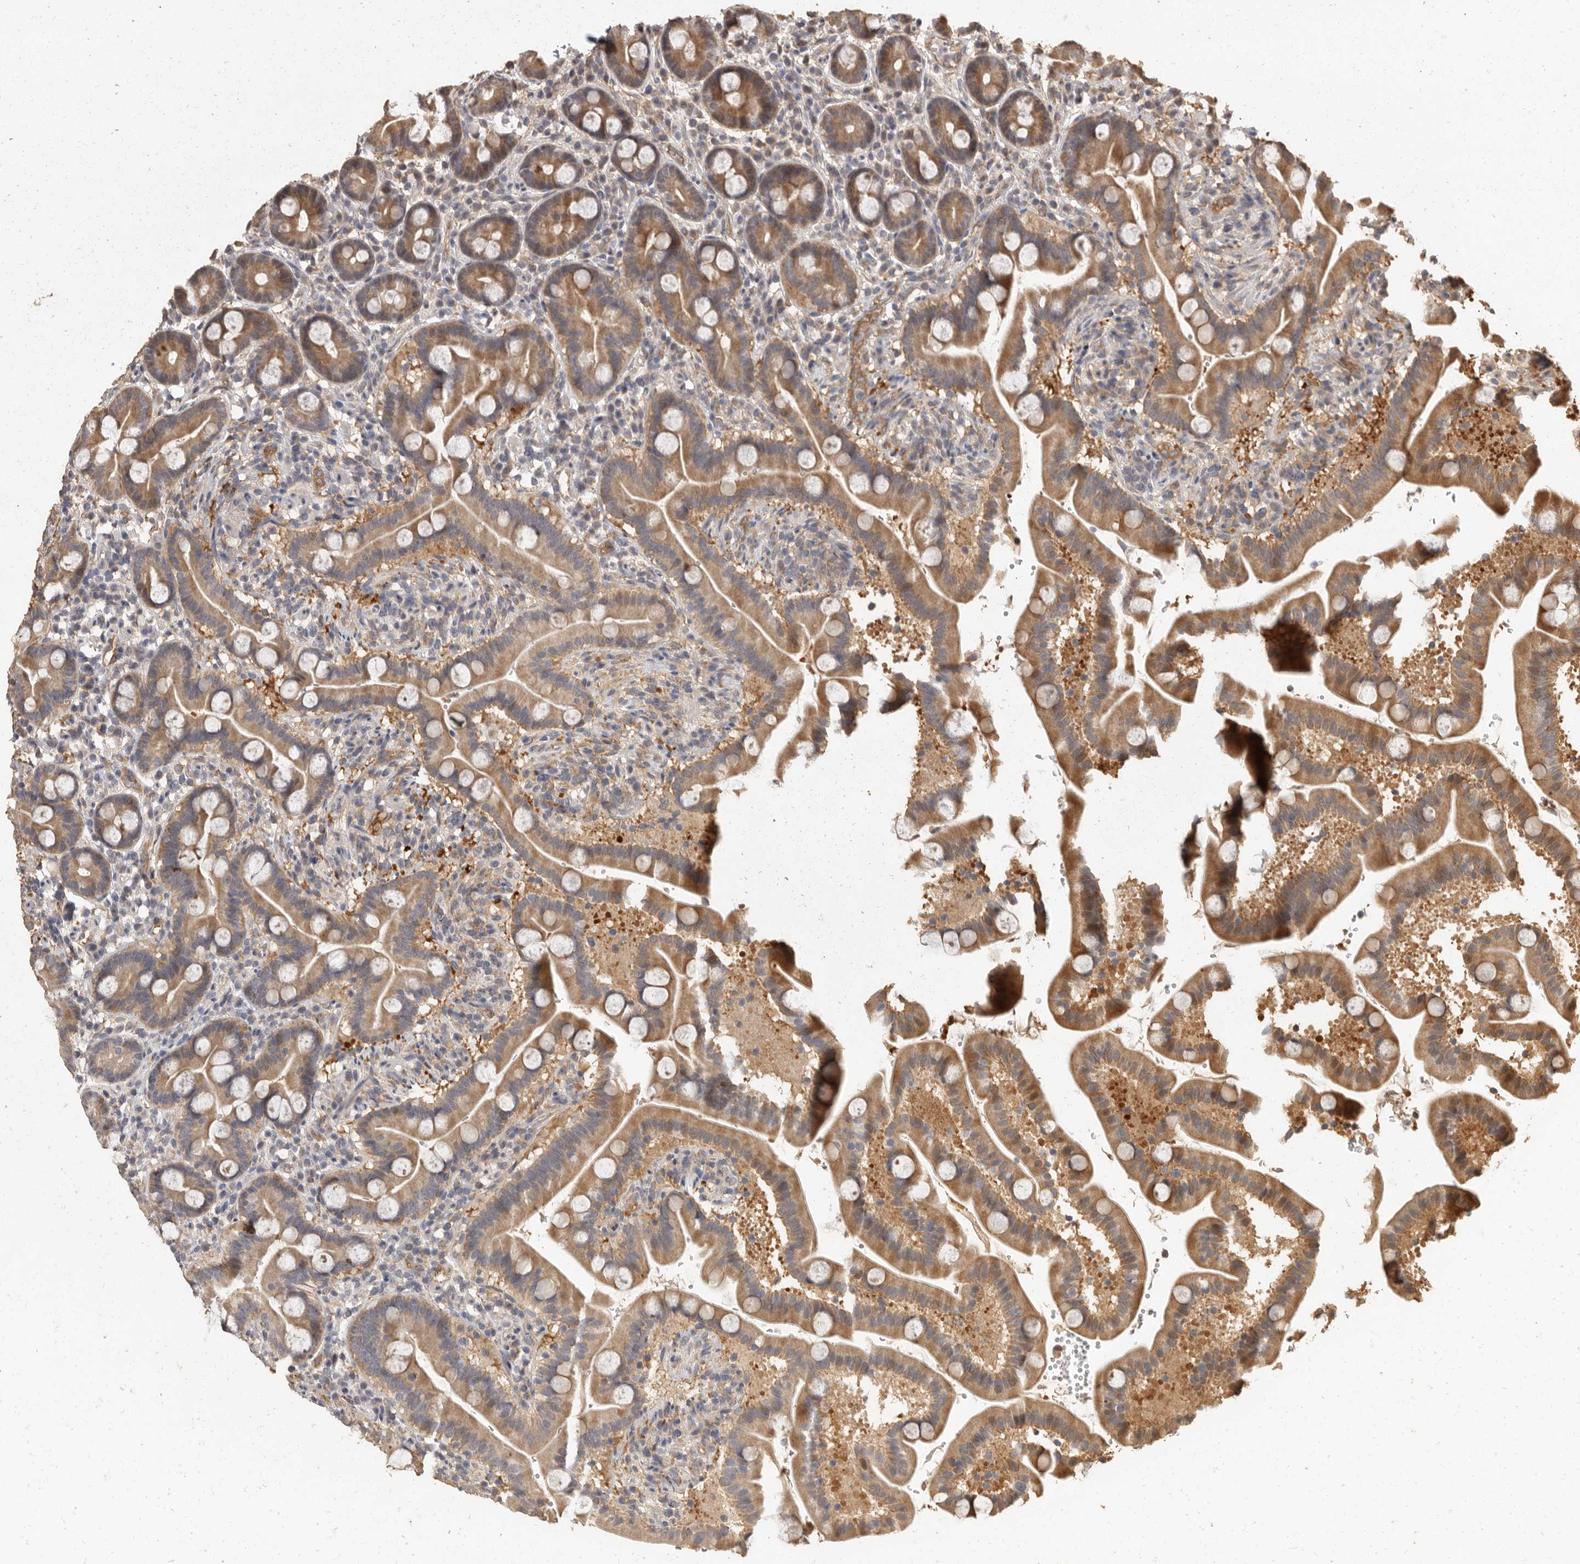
{"staining": {"intensity": "moderate", "quantity": ">75%", "location": "cytoplasmic/membranous"}, "tissue": "duodenum", "cell_type": "Glandular cells", "image_type": "normal", "snomed": [{"axis": "morphology", "description": "Normal tissue, NOS"}, {"axis": "topography", "description": "Duodenum"}], "caption": "Approximately >75% of glandular cells in benign duodenum display moderate cytoplasmic/membranous protein staining as visualized by brown immunohistochemical staining.", "gene": "BAIAP2", "patient": {"sex": "male", "age": 54}}